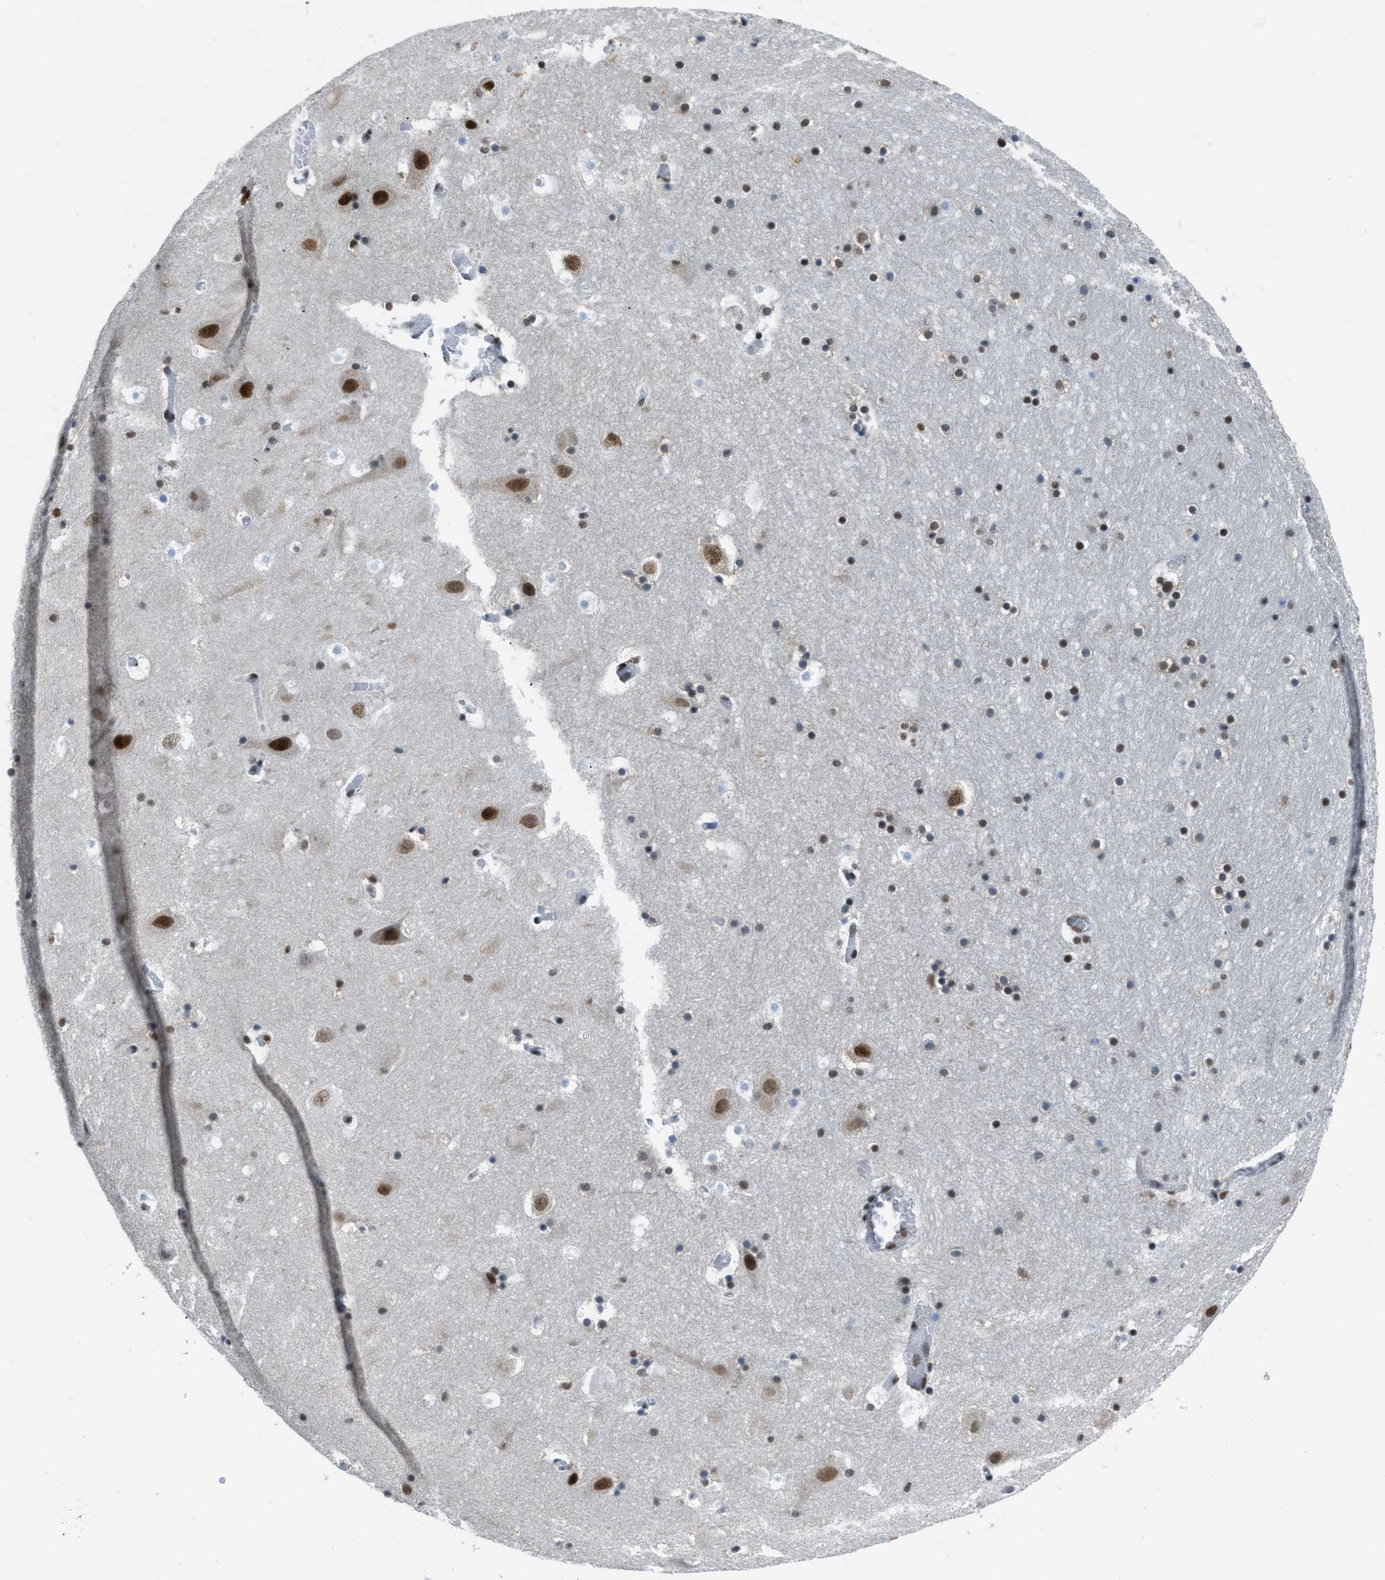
{"staining": {"intensity": "strong", "quantity": "25%-75%", "location": "nuclear"}, "tissue": "hippocampus", "cell_type": "Glial cells", "image_type": "normal", "snomed": [{"axis": "morphology", "description": "Normal tissue, NOS"}, {"axis": "topography", "description": "Hippocampus"}], "caption": "IHC (DAB (3,3'-diaminobenzidine)) staining of unremarkable human hippocampus demonstrates strong nuclear protein positivity in about 25%-75% of glial cells. The protein is stained brown, and the nuclei are stained in blue (DAB IHC with brightfield microscopy, high magnification).", "gene": "GATAD2B", "patient": {"sex": "male", "age": 45}}